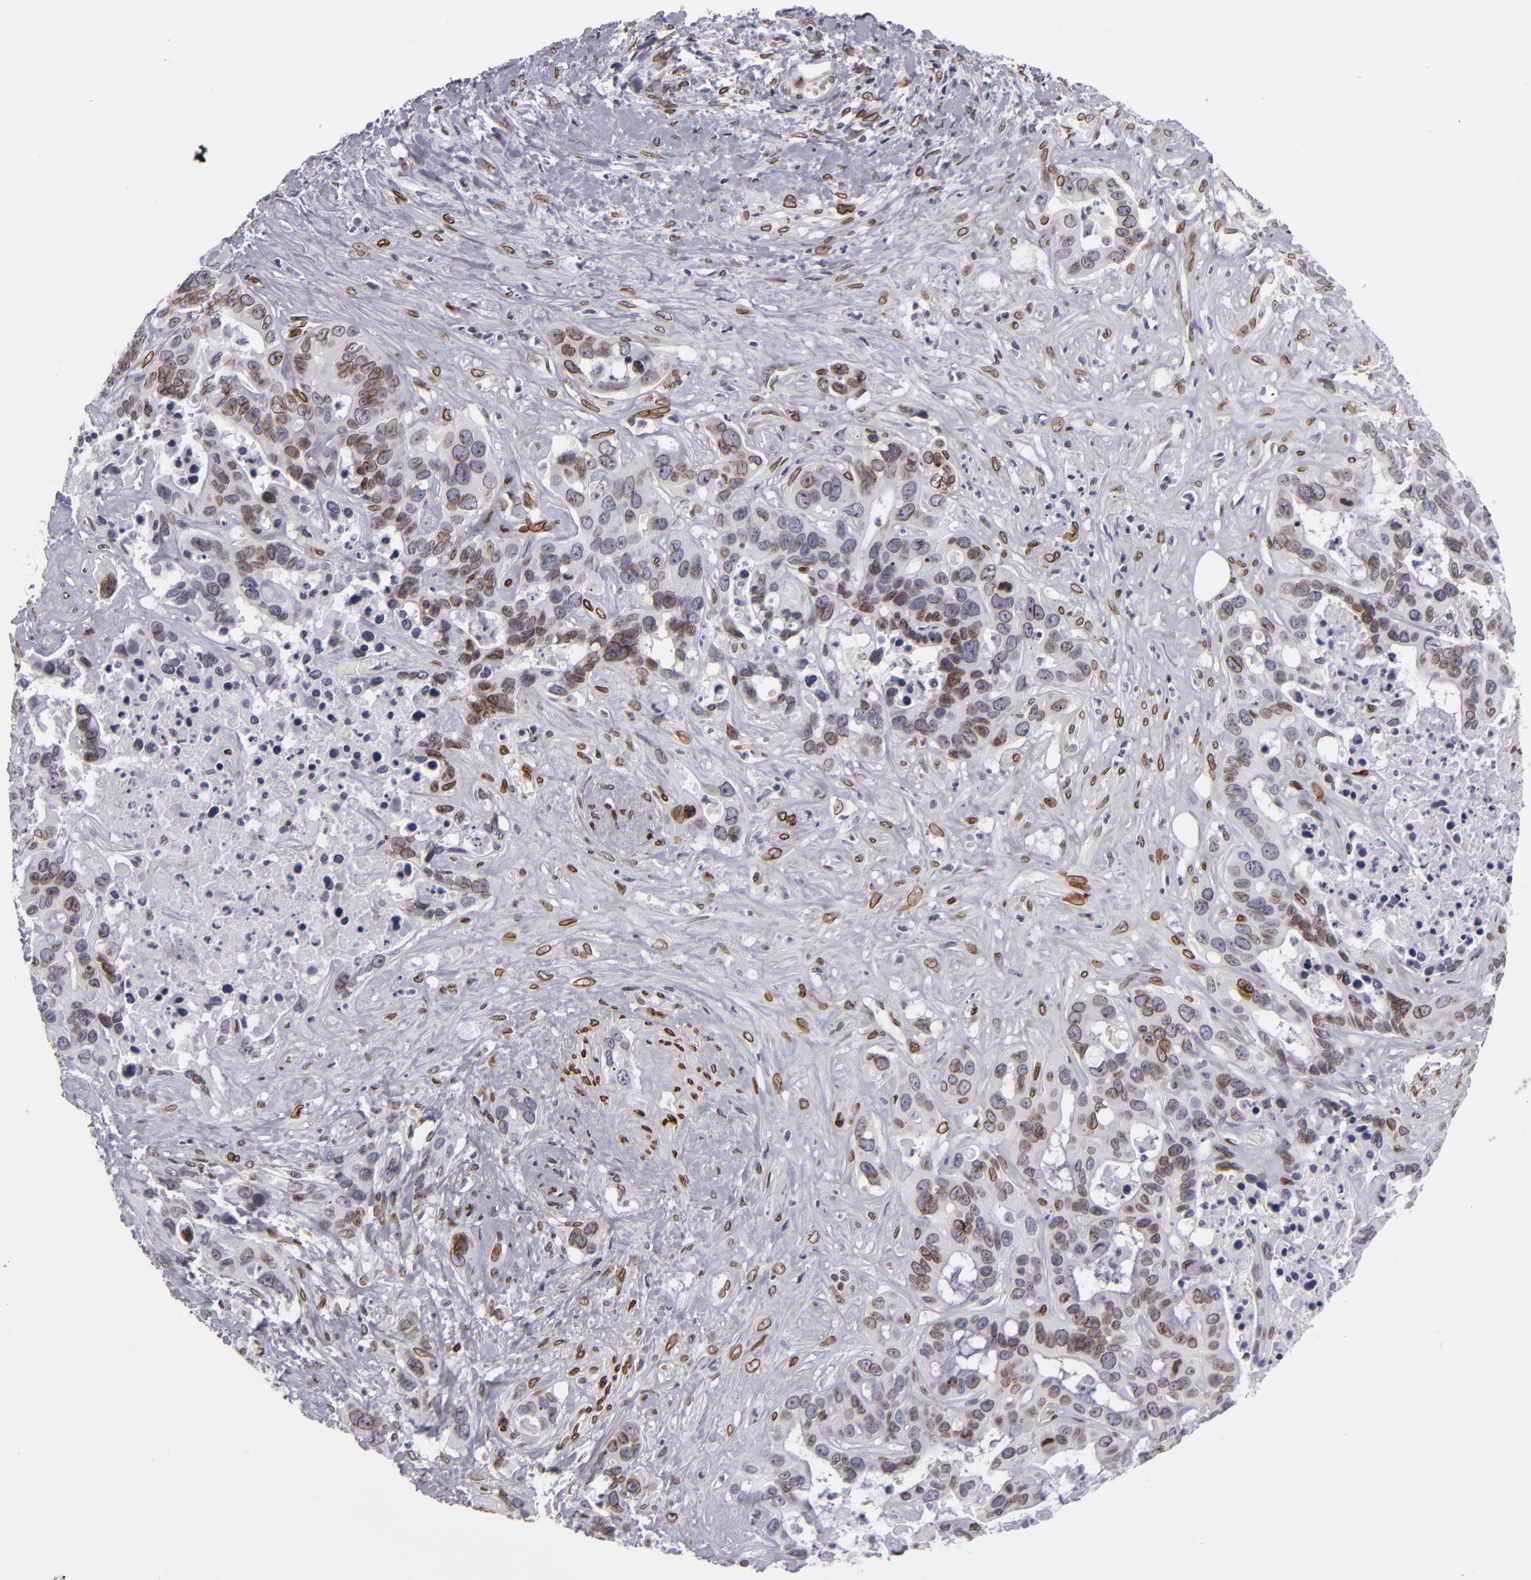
{"staining": {"intensity": "moderate", "quantity": "25%-75%", "location": "nuclear"}, "tissue": "liver cancer", "cell_type": "Tumor cells", "image_type": "cancer", "snomed": [{"axis": "morphology", "description": "Cholangiocarcinoma"}, {"axis": "topography", "description": "Liver"}], "caption": "Human liver cancer stained with a brown dye reveals moderate nuclear positive staining in approximately 25%-75% of tumor cells.", "gene": "EMD", "patient": {"sex": "female", "age": 65}}